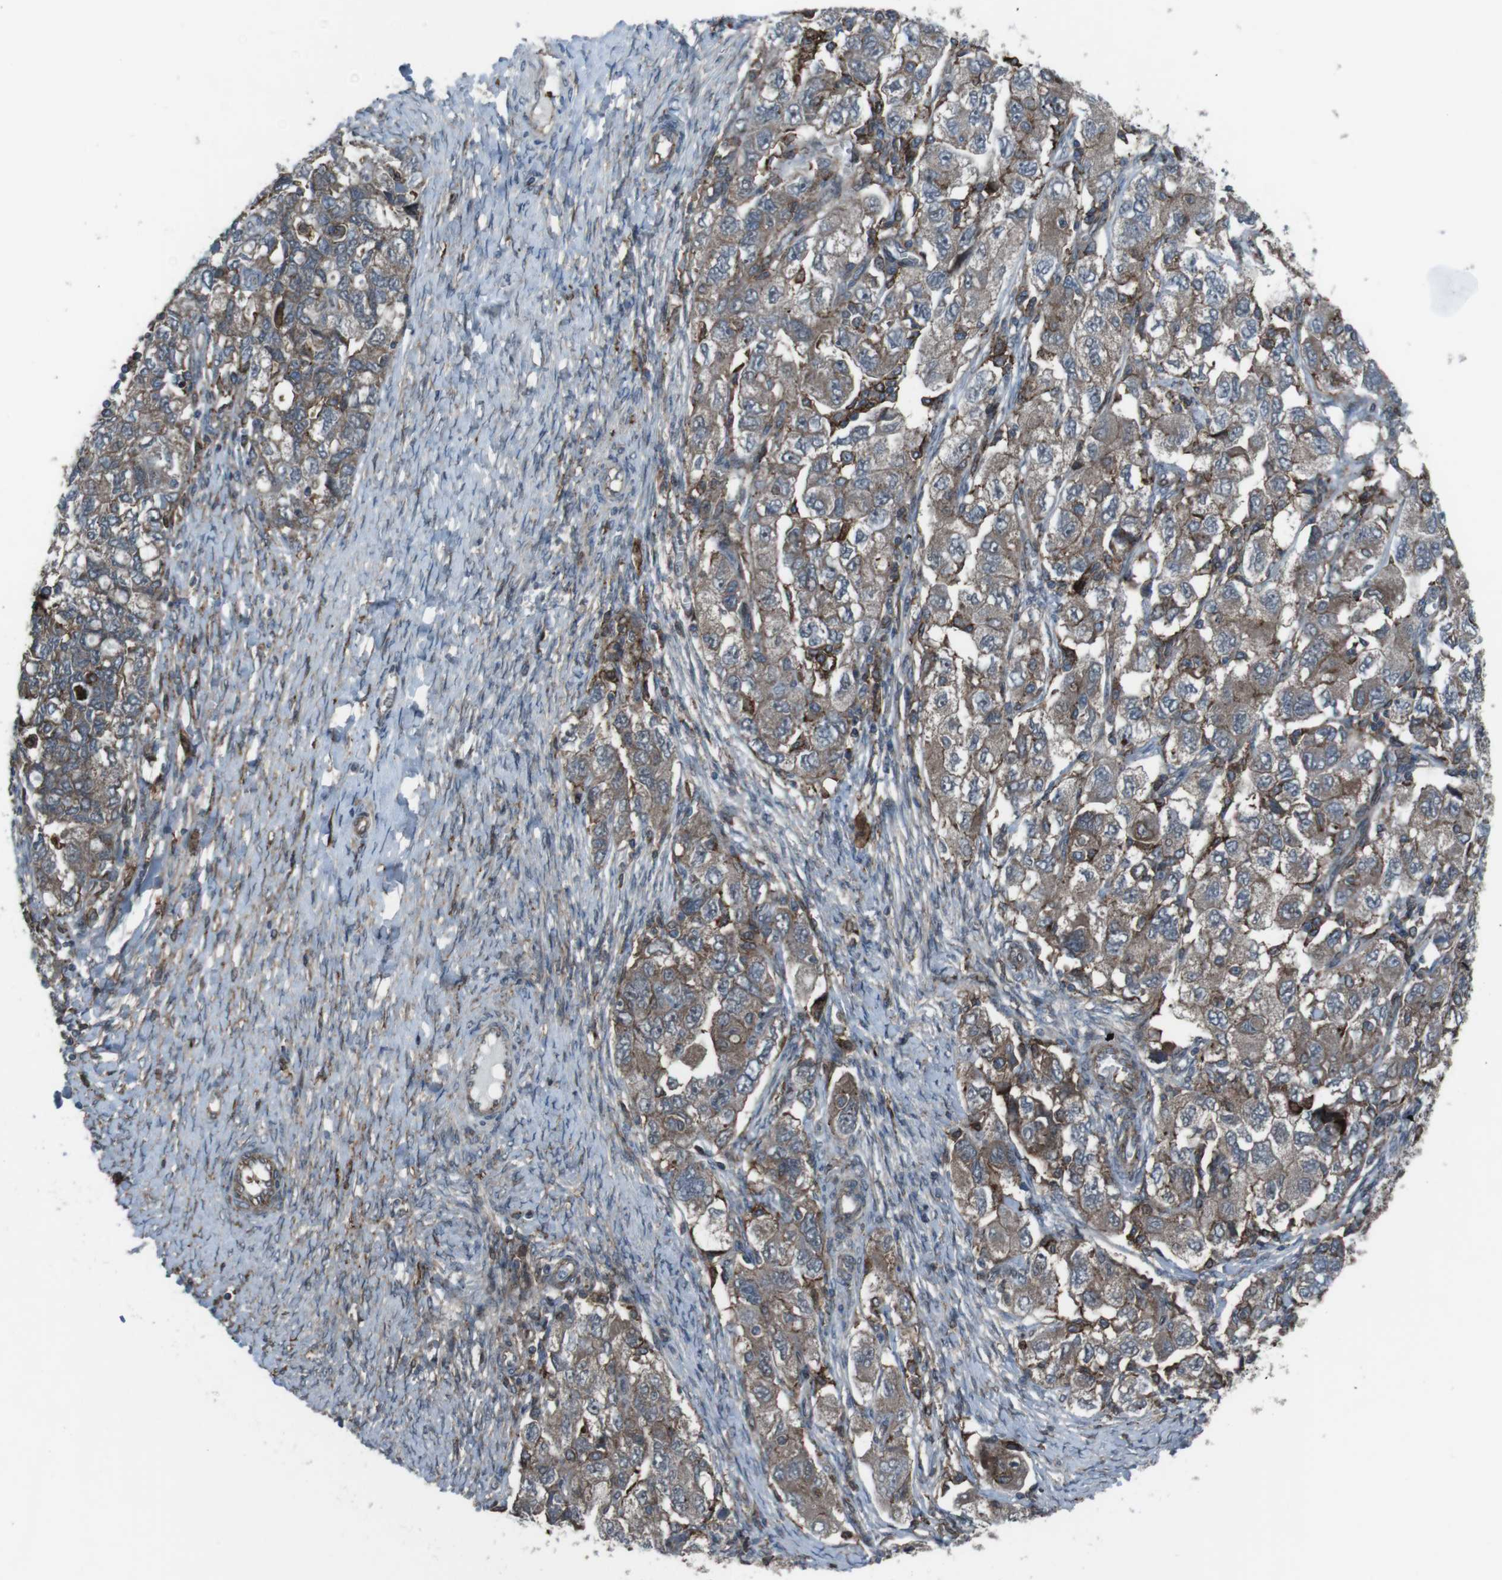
{"staining": {"intensity": "moderate", "quantity": ">75%", "location": "cytoplasmic/membranous"}, "tissue": "ovarian cancer", "cell_type": "Tumor cells", "image_type": "cancer", "snomed": [{"axis": "morphology", "description": "Carcinoma, NOS"}, {"axis": "morphology", "description": "Cystadenocarcinoma, serous, NOS"}, {"axis": "topography", "description": "Ovary"}], "caption": "Immunohistochemical staining of human ovarian cancer (serous cystadenocarcinoma) reveals moderate cytoplasmic/membranous protein positivity in about >75% of tumor cells.", "gene": "GDF10", "patient": {"sex": "female", "age": 69}}